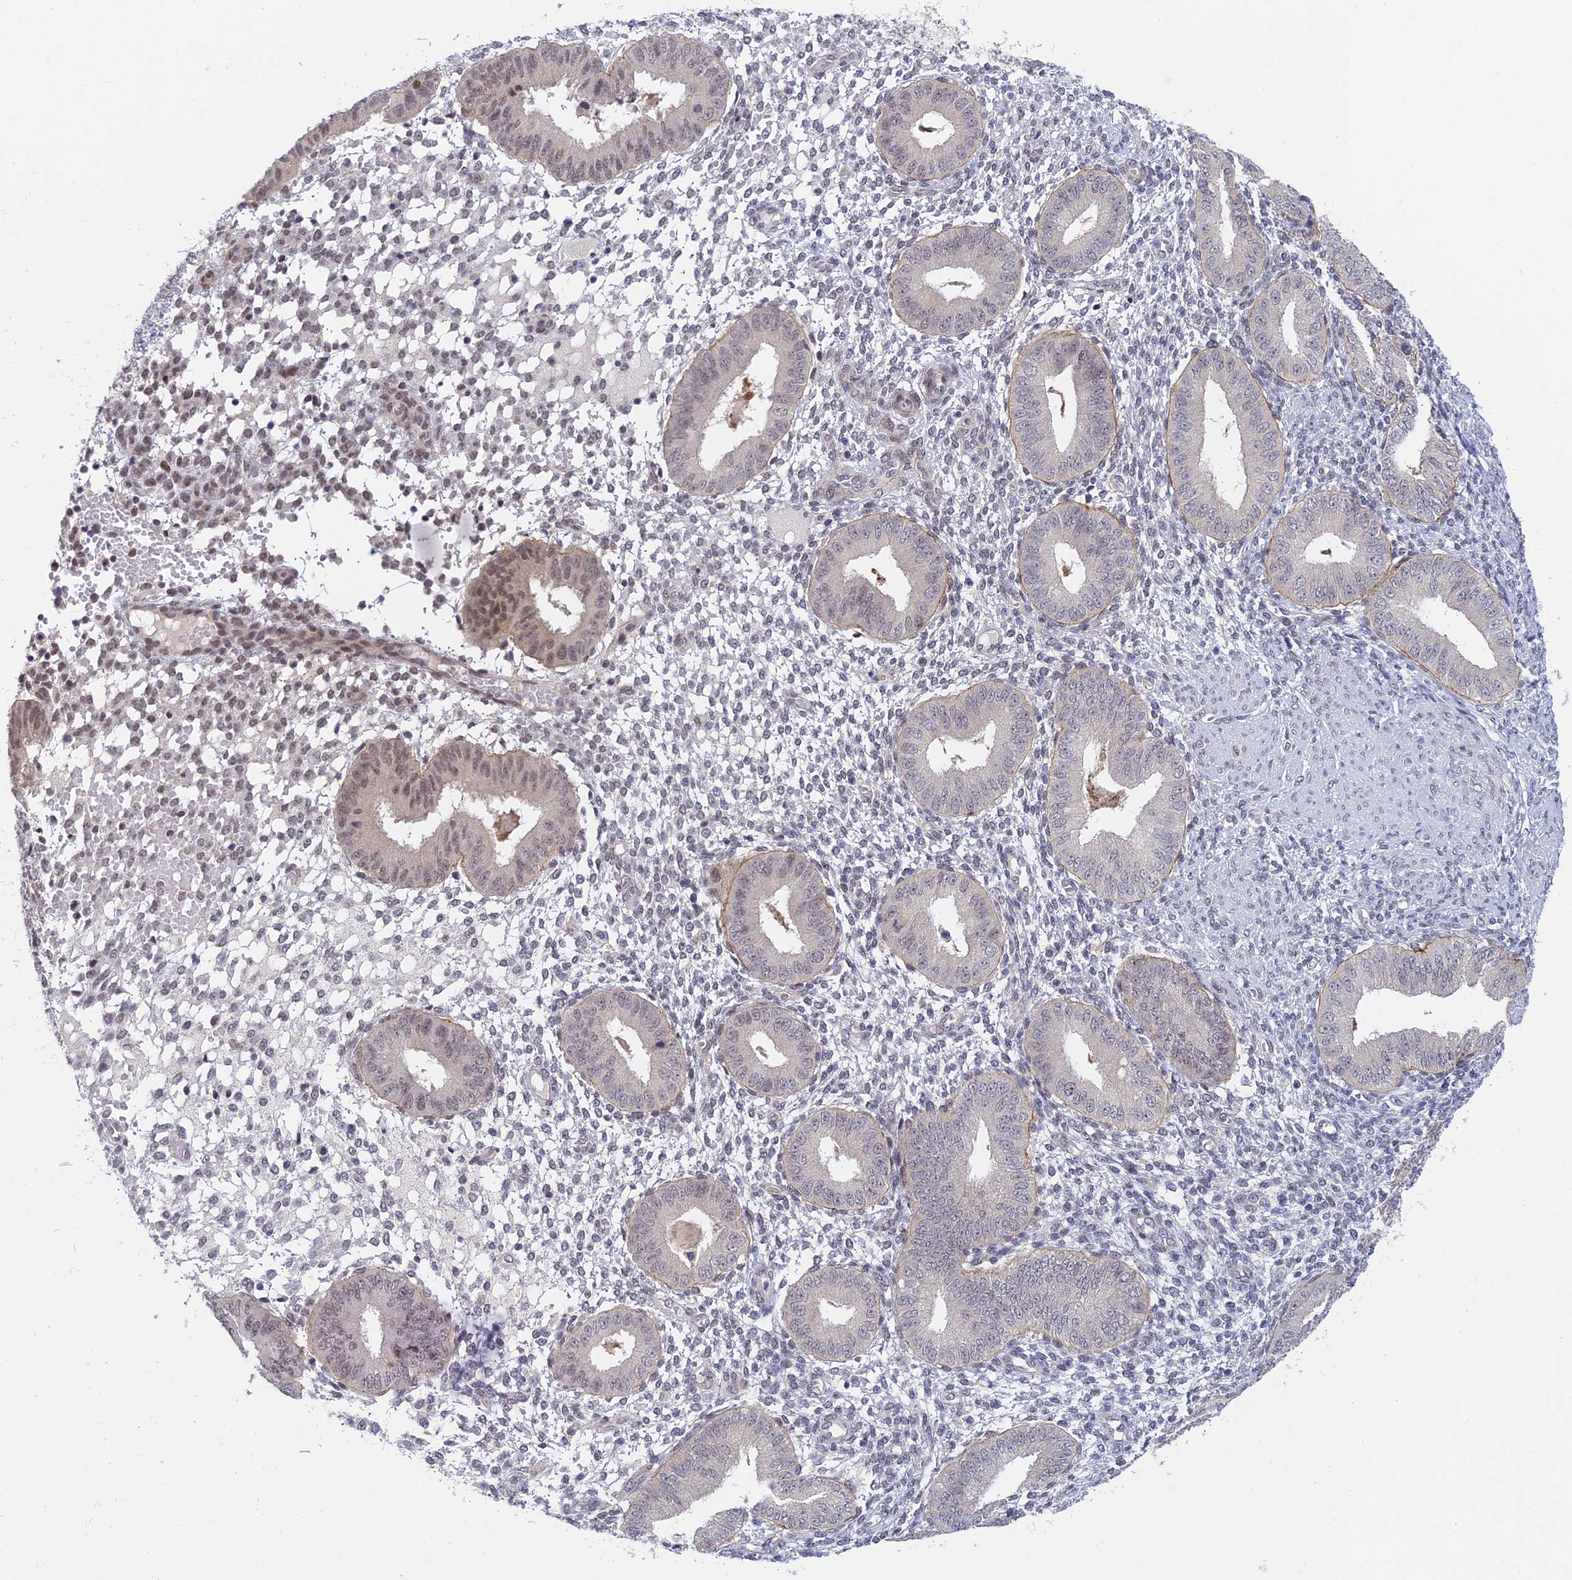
{"staining": {"intensity": "negative", "quantity": "none", "location": "none"}, "tissue": "endometrium", "cell_type": "Cells in endometrial stroma", "image_type": "normal", "snomed": [{"axis": "morphology", "description": "Normal tissue, NOS"}, {"axis": "topography", "description": "Endometrium"}], "caption": "Immunohistochemistry image of normal endometrium: endometrium stained with DAB (3,3'-diaminobenzidine) displays no significant protein staining in cells in endometrial stroma.", "gene": "NSMCE1", "patient": {"sex": "female", "age": 49}}